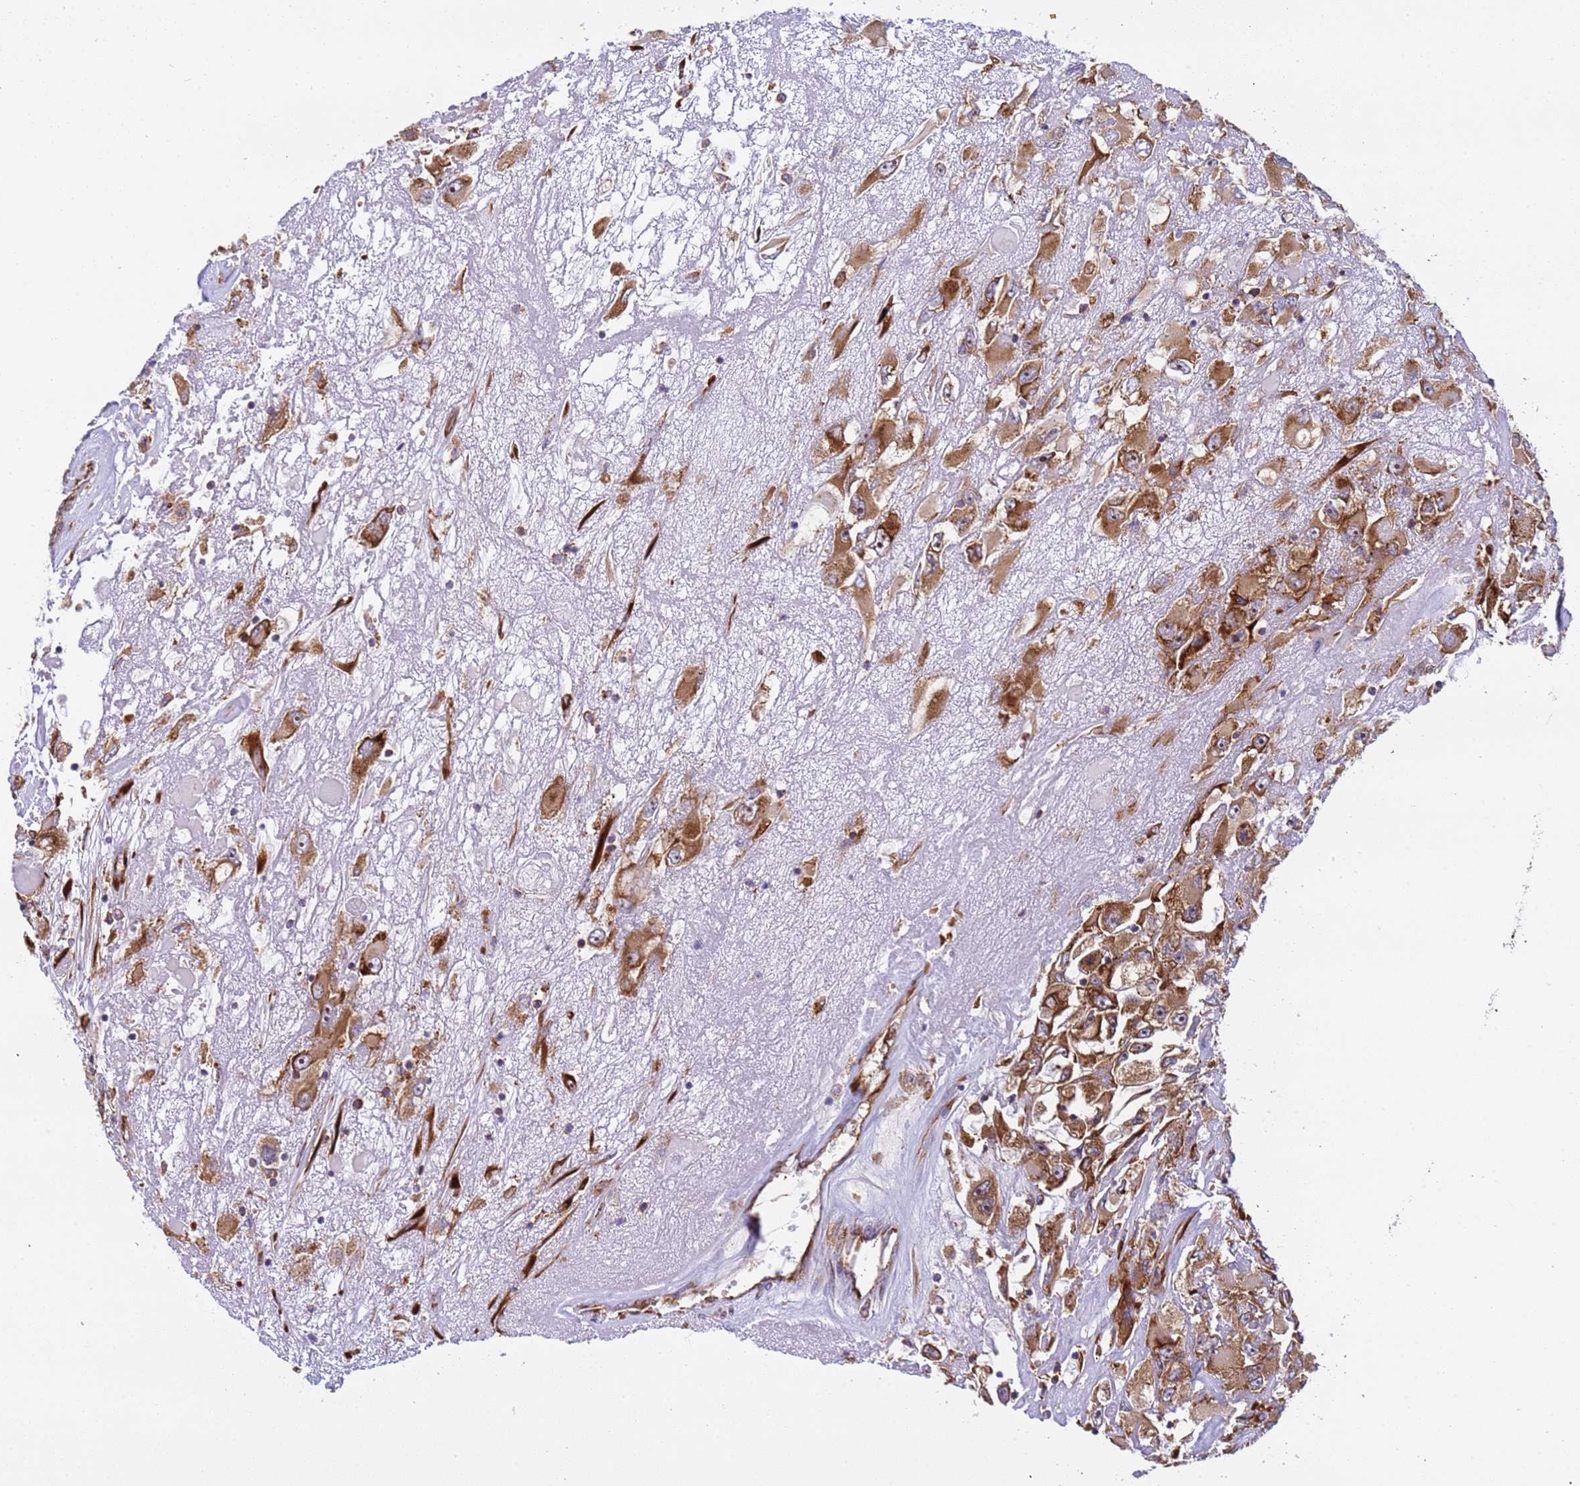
{"staining": {"intensity": "strong", "quantity": ">75%", "location": "cytoplasmic/membranous,nuclear"}, "tissue": "renal cancer", "cell_type": "Tumor cells", "image_type": "cancer", "snomed": [{"axis": "morphology", "description": "Adenocarcinoma, NOS"}, {"axis": "topography", "description": "Kidney"}], "caption": "Immunohistochemistry (IHC) staining of adenocarcinoma (renal), which demonstrates high levels of strong cytoplasmic/membranous and nuclear positivity in approximately >75% of tumor cells indicating strong cytoplasmic/membranous and nuclear protein staining. The staining was performed using DAB (3,3'-diaminobenzidine) (brown) for protein detection and nuclei were counterstained in hematoxylin (blue).", "gene": "RPL36", "patient": {"sex": "female", "age": 52}}